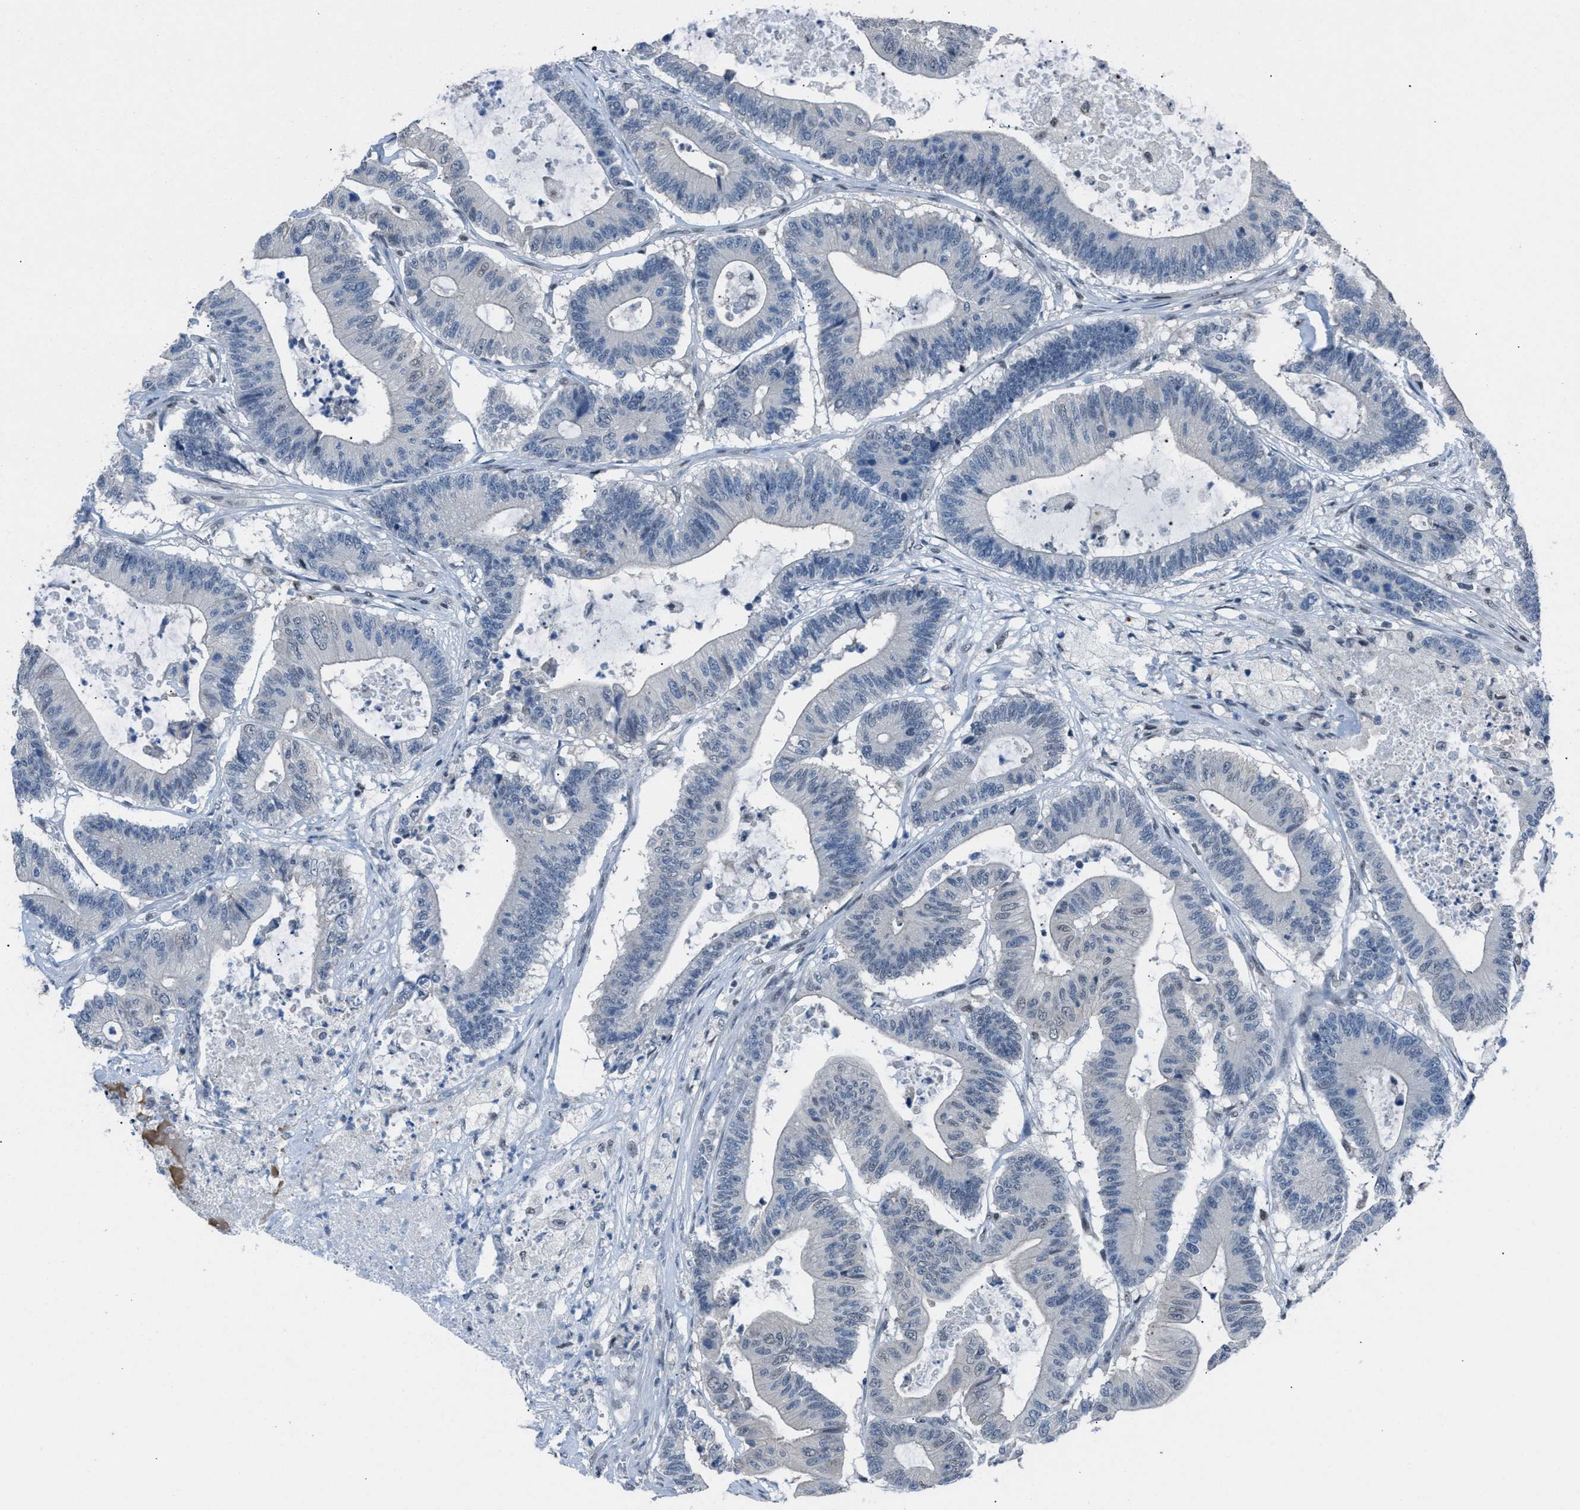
{"staining": {"intensity": "negative", "quantity": "none", "location": "none"}, "tissue": "colorectal cancer", "cell_type": "Tumor cells", "image_type": "cancer", "snomed": [{"axis": "morphology", "description": "Adenocarcinoma, NOS"}, {"axis": "topography", "description": "Colon"}], "caption": "A histopathology image of human colorectal cancer (adenocarcinoma) is negative for staining in tumor cells.", "gene": "ZNF276", "patient": {"sex": "female", "age": 84}}